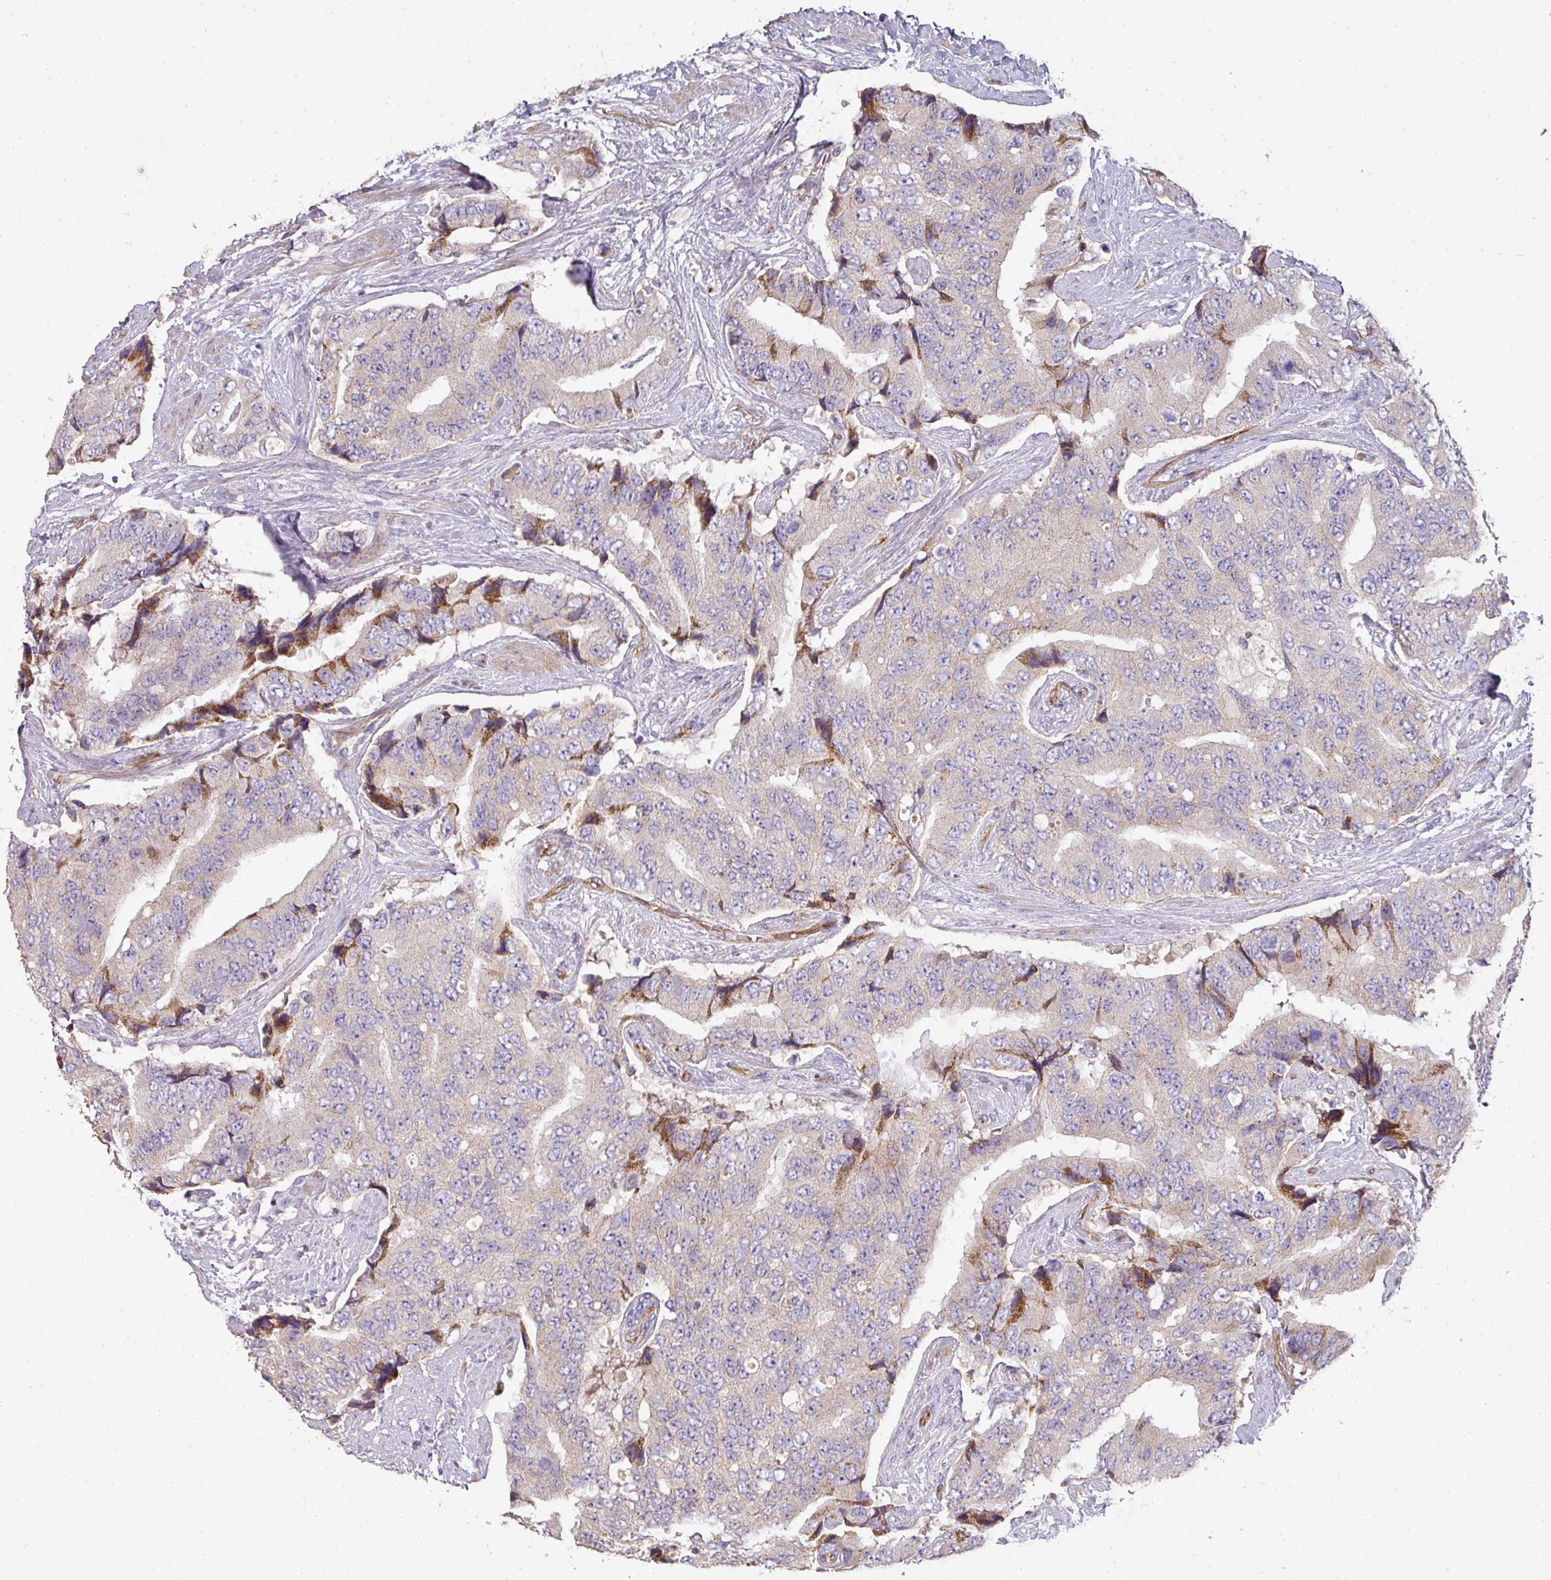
{"staining": {"intensity": "moderate", "quantity": "<25%", "location": "cytoplasmic/membranous"}, "tissue": "prostate cancer", "cell_type": "Tumor cells", "image_type": "cancer", "snomed": [{"axis": "morphology", "description": "Adenocarcinoma, High grade"}, {"axis": "topography", "description": "Prostate"}], "caption": "Protein staining demonstrates moderate cytoplasmic/membranous positivity in about <25% of tumor cells in prostate high-grade adenocarcinoma. The protein is shown in brown color, while the nuclei are stained blue.", "gene": "PCDH1", "patient": {"sex": "male", "age": 70}}